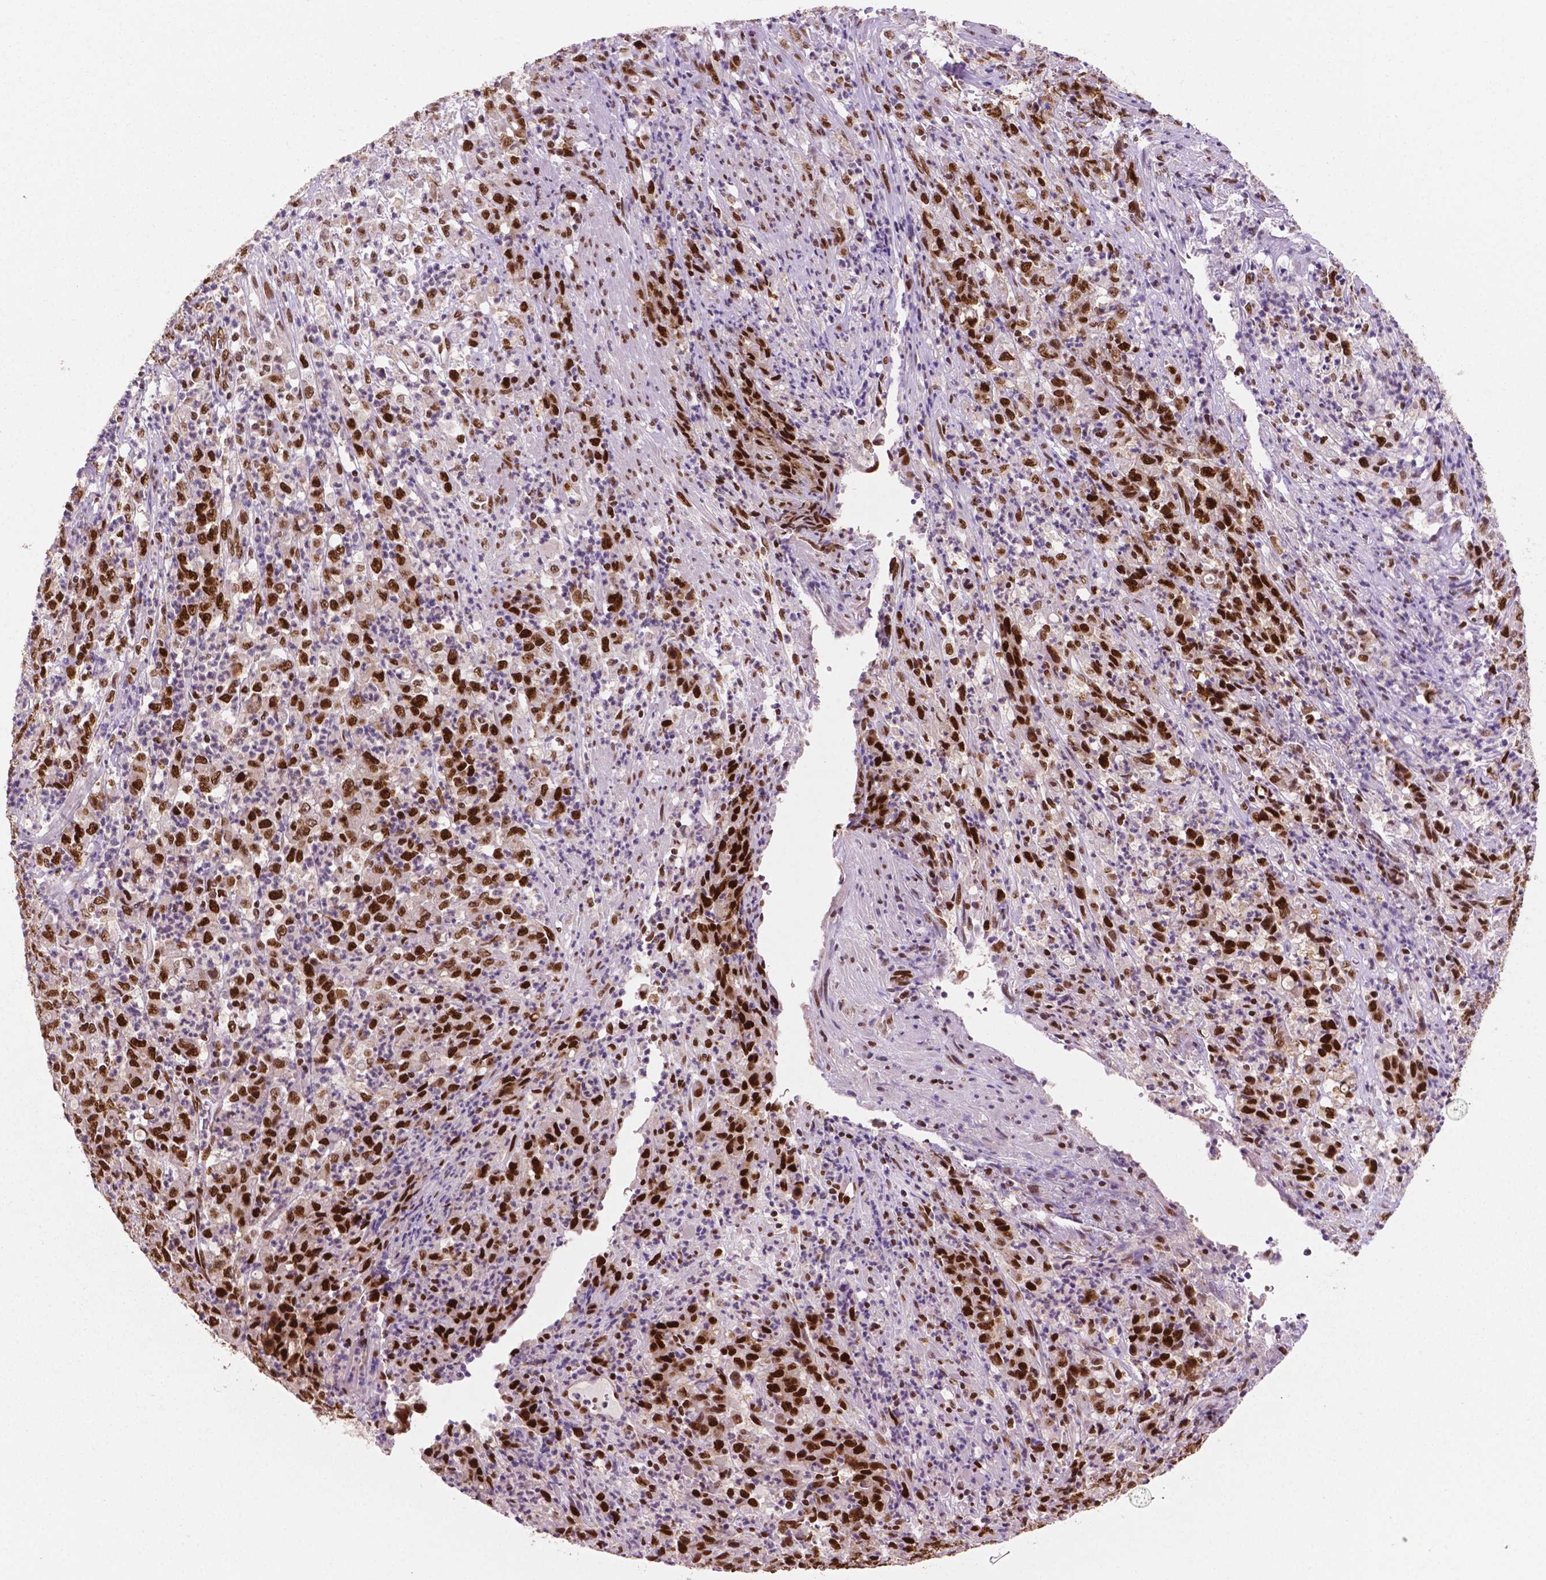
{"staining": {"intensity": "moderate", "quantity": "25%-75%", "location": "nuclear"}, "tissue": "stomach cancer", "cell_type": "Tumor cells", "image_type": "cancer", "snomed": [{"axis": "morphology", "description": "Adenocarcinoma, NOS"}, {"axis": "topography", "description": "Stomach, lower"}], "caption": "High-magnification brightfield microscopy of stomach cancer (adenocarcinoma) stained with DAB (3,3'-diaminobenzidine) (brown) and counterstained with hematoxylin (blue). tumor cells exhibit moderate nuclear staining is identified in about25%-75% of cells.", "gene": "MLH1", "patient": {"sex": "female", "age": 71}}